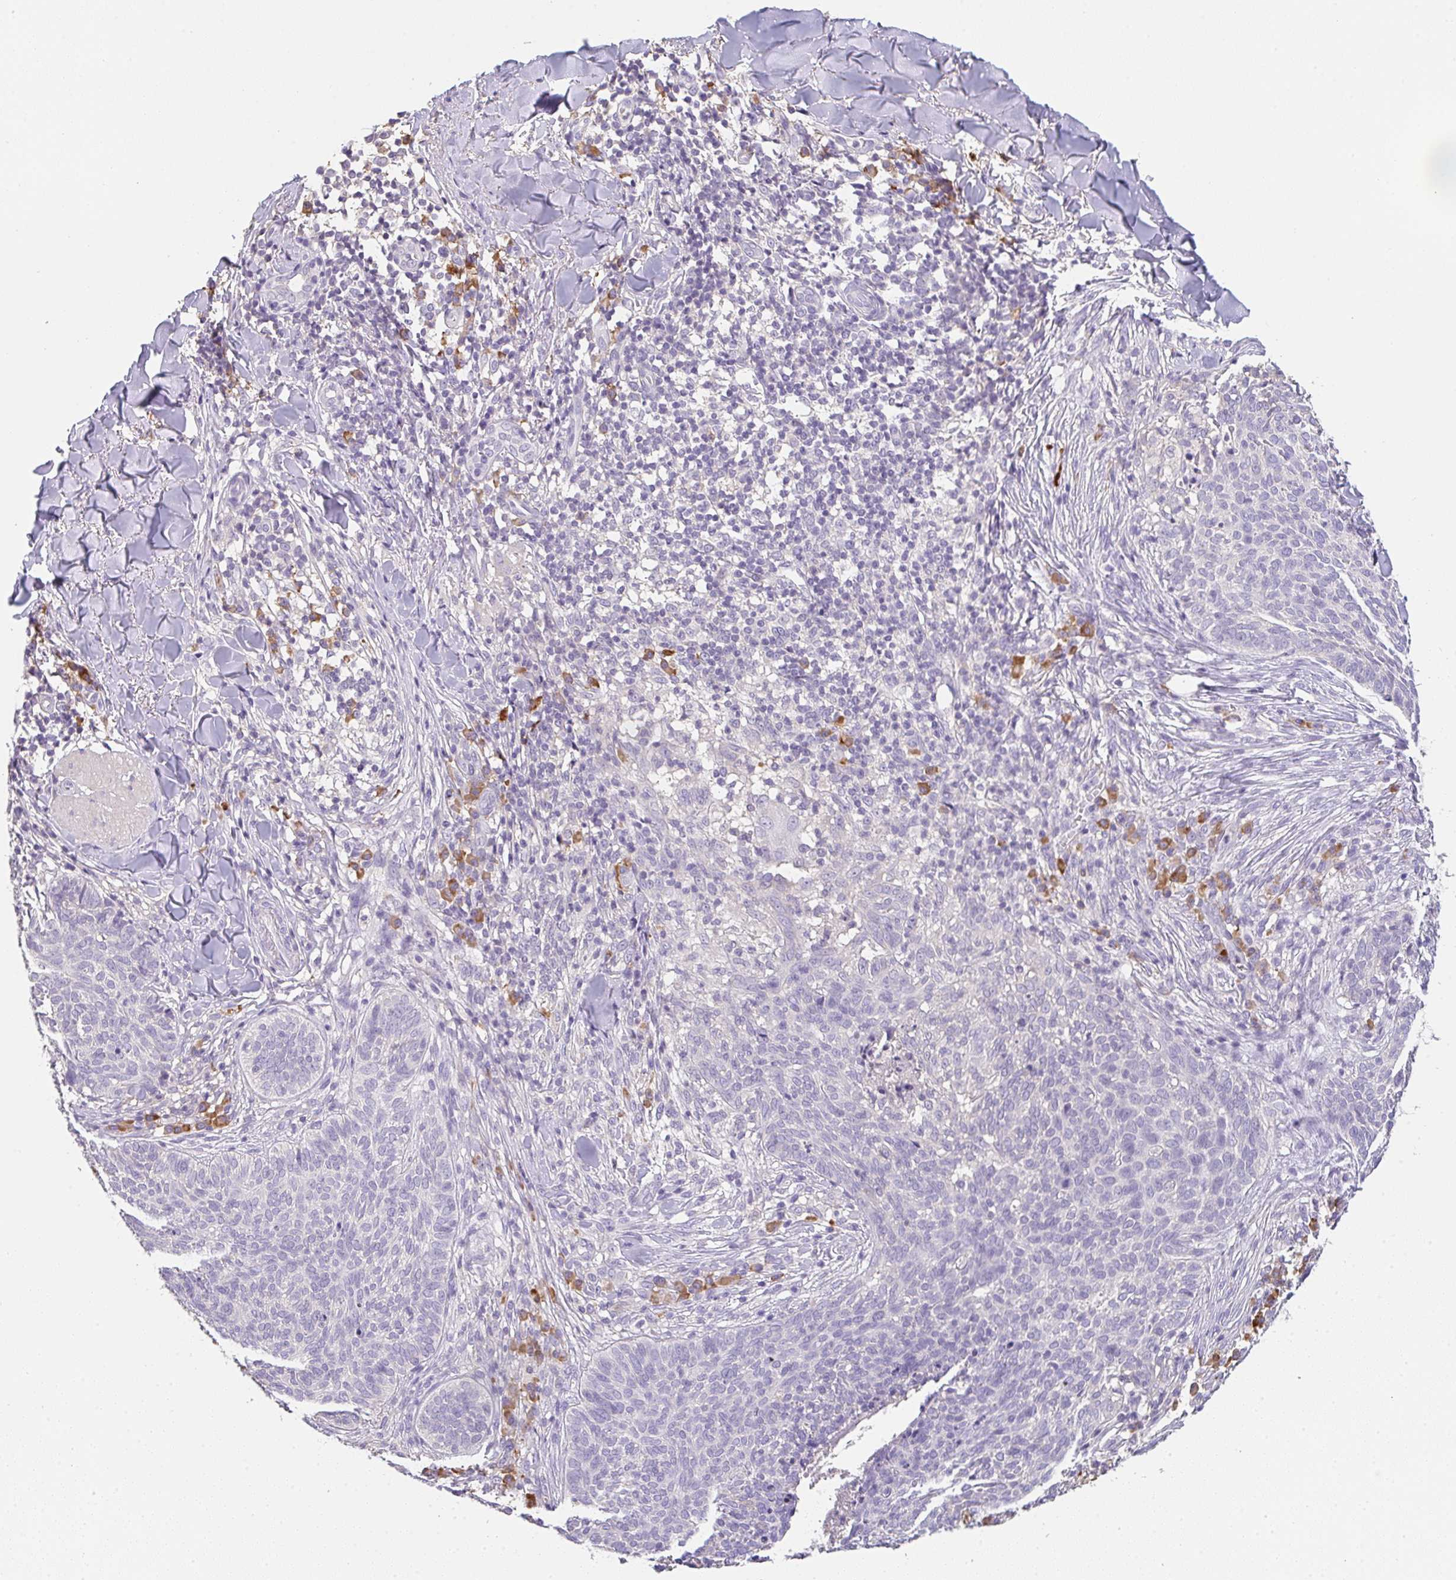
{"staining": {"intensity": "negative", "quantity": "none", "location": "none"}, "tissue": "skin cancer", "cell_type": "Tumor cells", "image_type": "cancer", "snomed": [{"axis": "morphology", "description": "Basal cell carcinoma"}, {"axis": "topography", "description": "Skin"}, {"axis": "topography", "description": "Skin of face"}], "caption": "An IHC photomicrograph of skin cancer (basal cell carcinoma) is shown. There is no staining in tumor cells of skin cancer (basal cell carcinoma). Brightfield microscopy of IHC stained with DAB (brown) and hematoxylin (blue), captured at high magnification.", "gene": "ZNF215", "patient": {"sex": "male", "age": 56}}